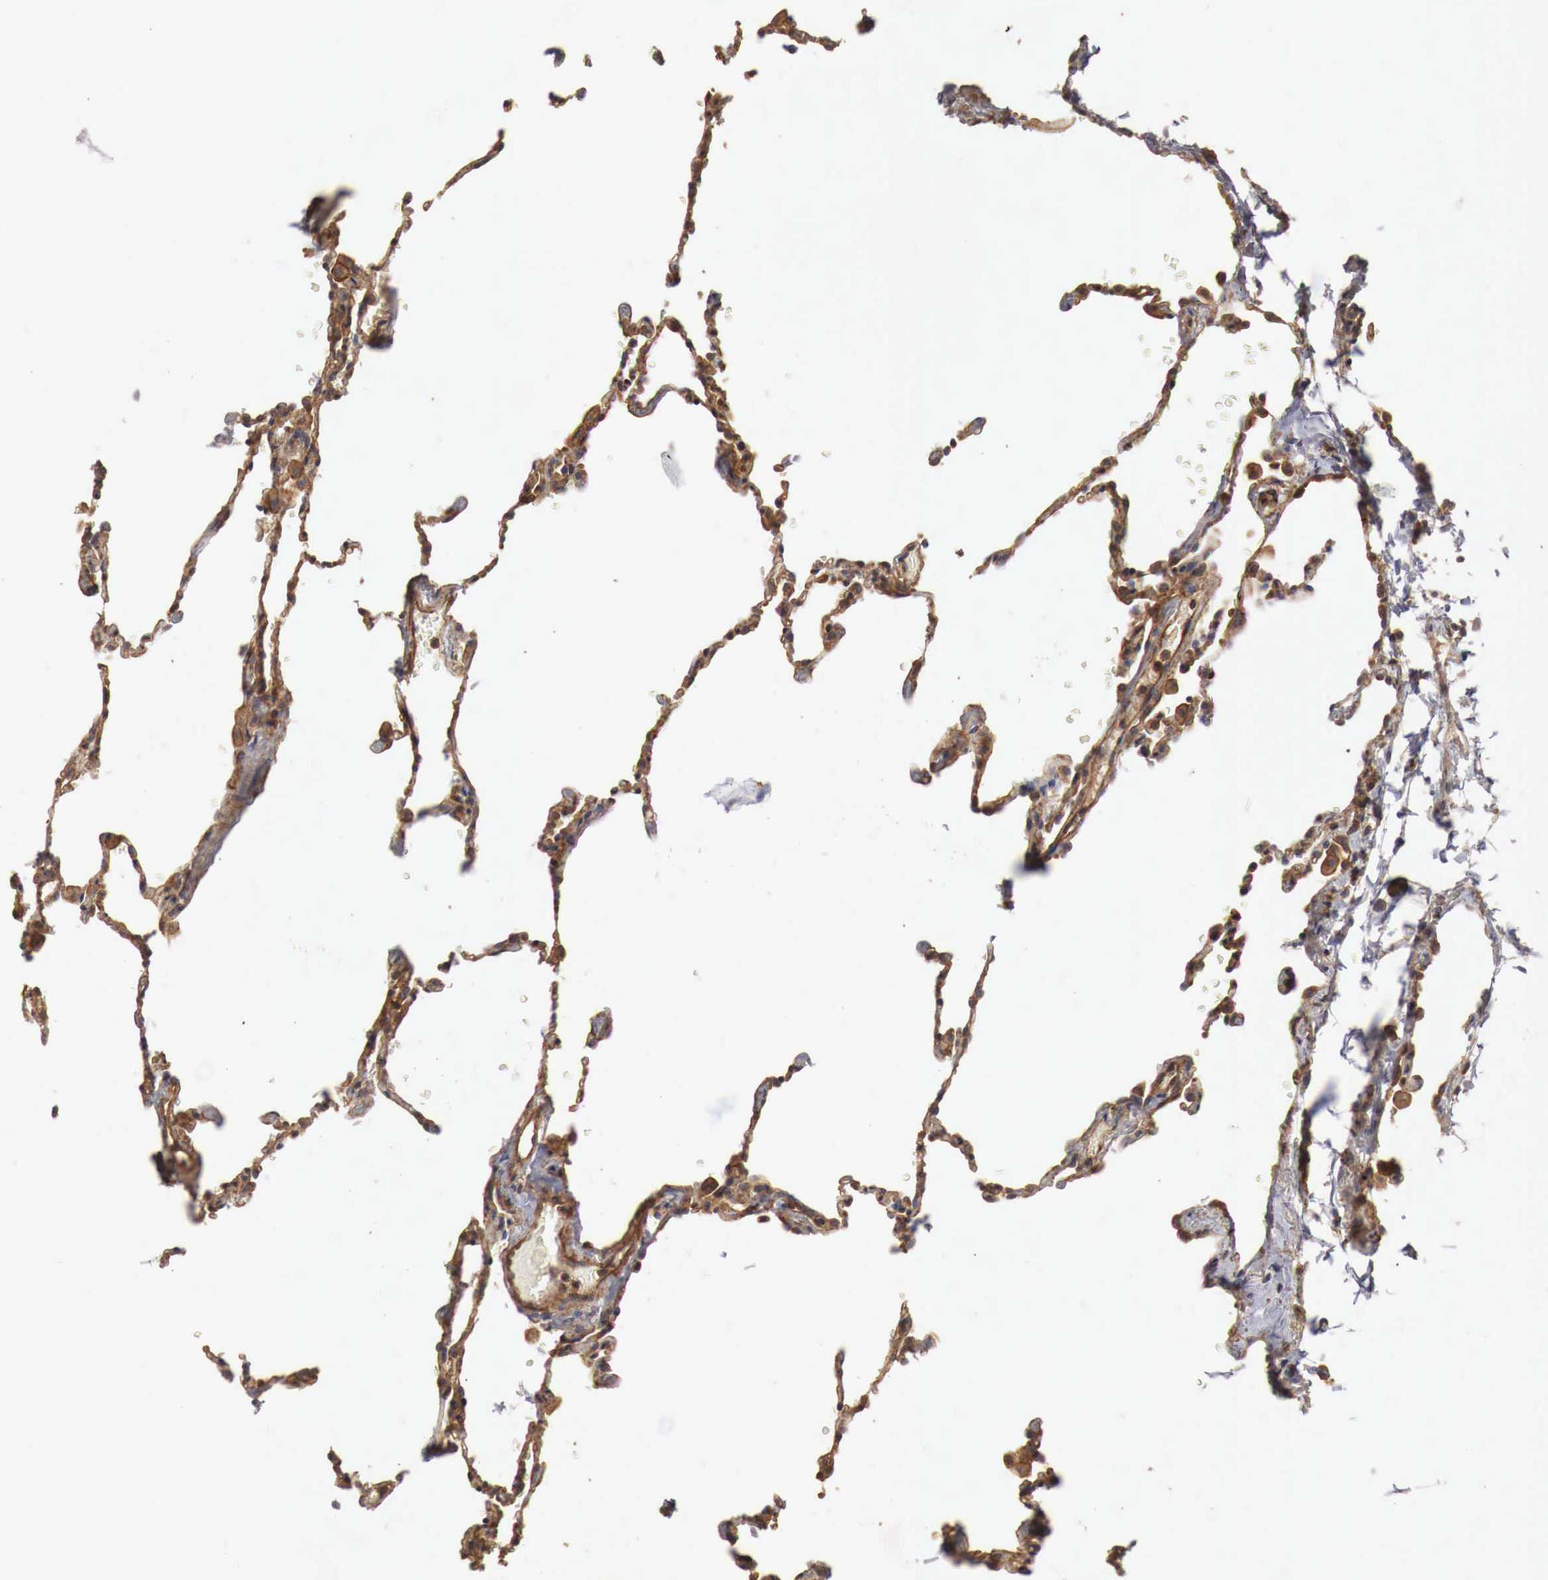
{"staining": {"intensity": "moderate", "quantity": ">75%", "location": "cytoplasmic/membranous"}, "tissue": "lung", "cell_type": "Alveolar cells", "image_type": "normal", "snomed": [{"axis": "morphology", "description": "Normal tissue, NOS"}, {"axis": "topography", "description": "Lung"}], "caption": "Approximately >75% of alveolar cells in unremarkable lung demonstrate moderate cytoplasmic/membranous protein staining as visualized by brown immunohistochemical staining.", "gene": "ARMCX4", "patient": {"sex": "female", "age": 61}}